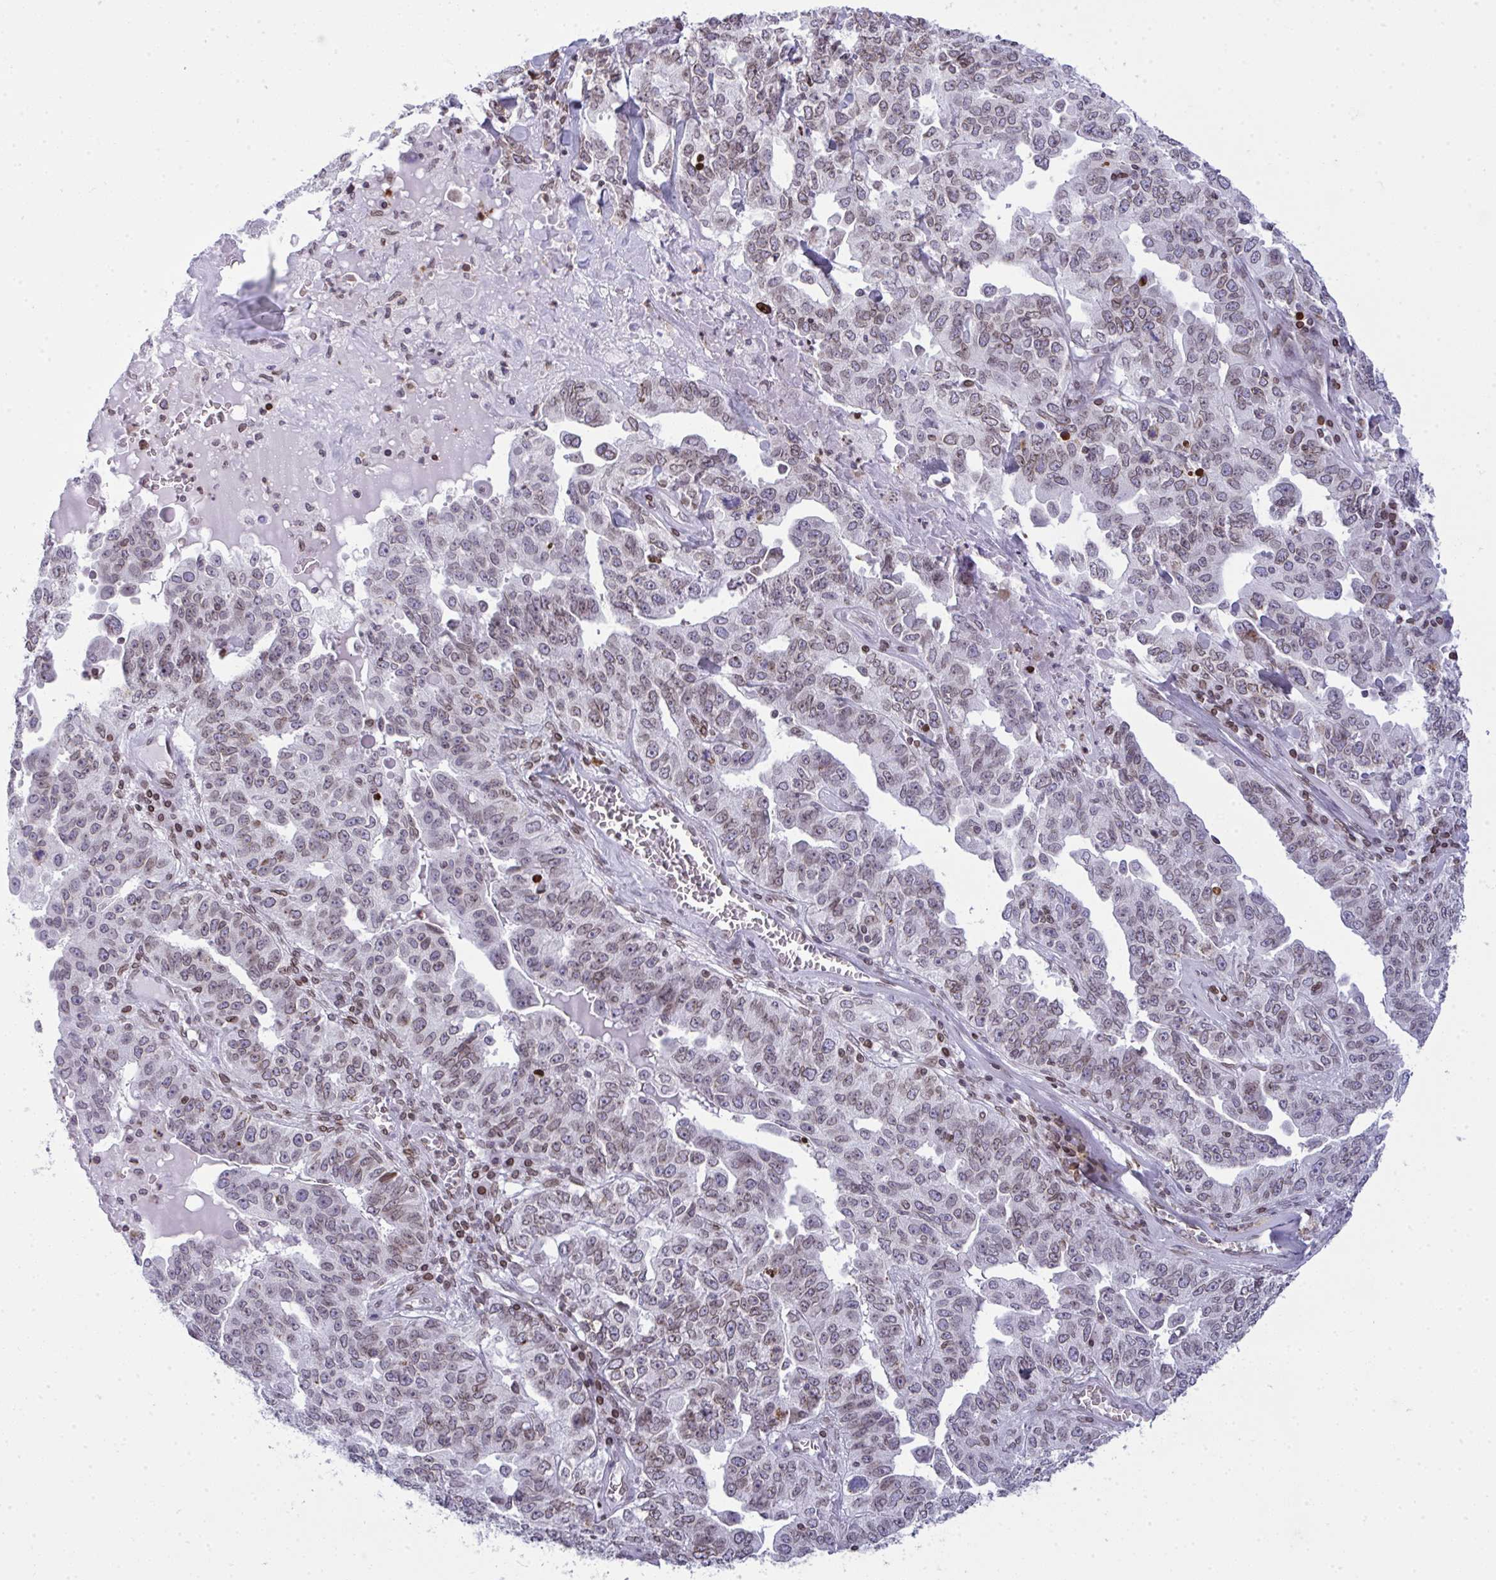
{"staining": {"intensity": "weak", "quantity": "25%-75%", "location": "cytoplasmic/membranous,nuclear"}, "tissue": "ovarian cancer", "cell_type": "Tumor cells", "image_type": "cancer", "snomed": [{"axis": "morphology", "description": "Carcinoma, endometroid"}, {"axis": "topography", "description": "Ovary"}], "caption": "This micrograph exhibits IHC staining of human ovarian cancer, with low weak cytoplasmic/membranous and nuclear expression in approximately 25%-75% of tumor cells.", "gene": "LMNB2", "patient": {"sex": "female", "age": 62}}